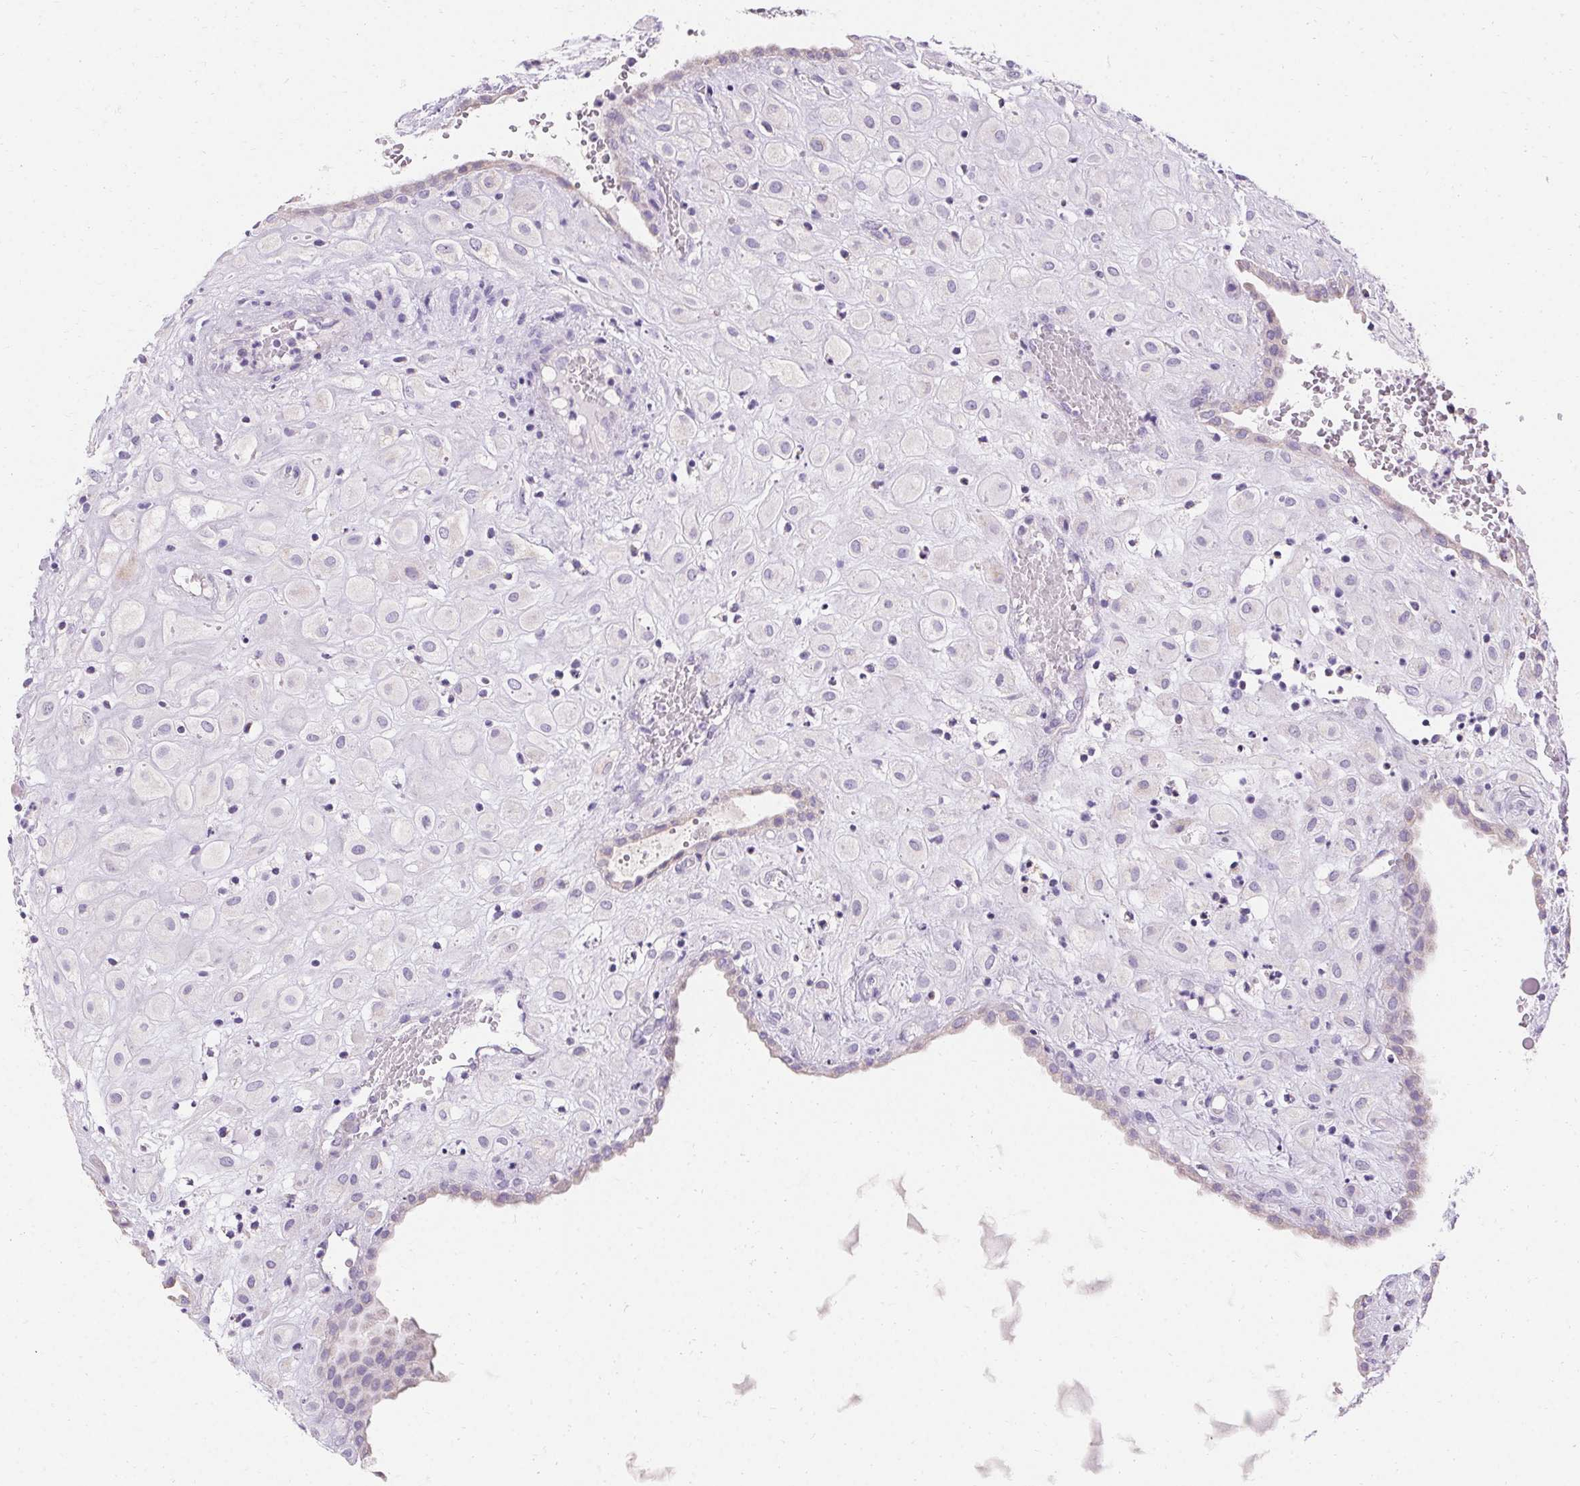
{"staining": {"intensity": "negative", "quantity": "none", "location": "none"}, "tissue": "placenta", "cell_type": "Decidual cells", "image_type": "normal", "snomed": [{"axis": "morphology", "description": "Normal tissue, NOS"}, {"axis": "topography", "description": "Placenta"}], "caption": "IHC of unremarkable human placenta shows no expression in decidual cells. Nuclei are stained in blue.", "gene": "ASGR2", "patient": {"sex": "female", "age": 24}}